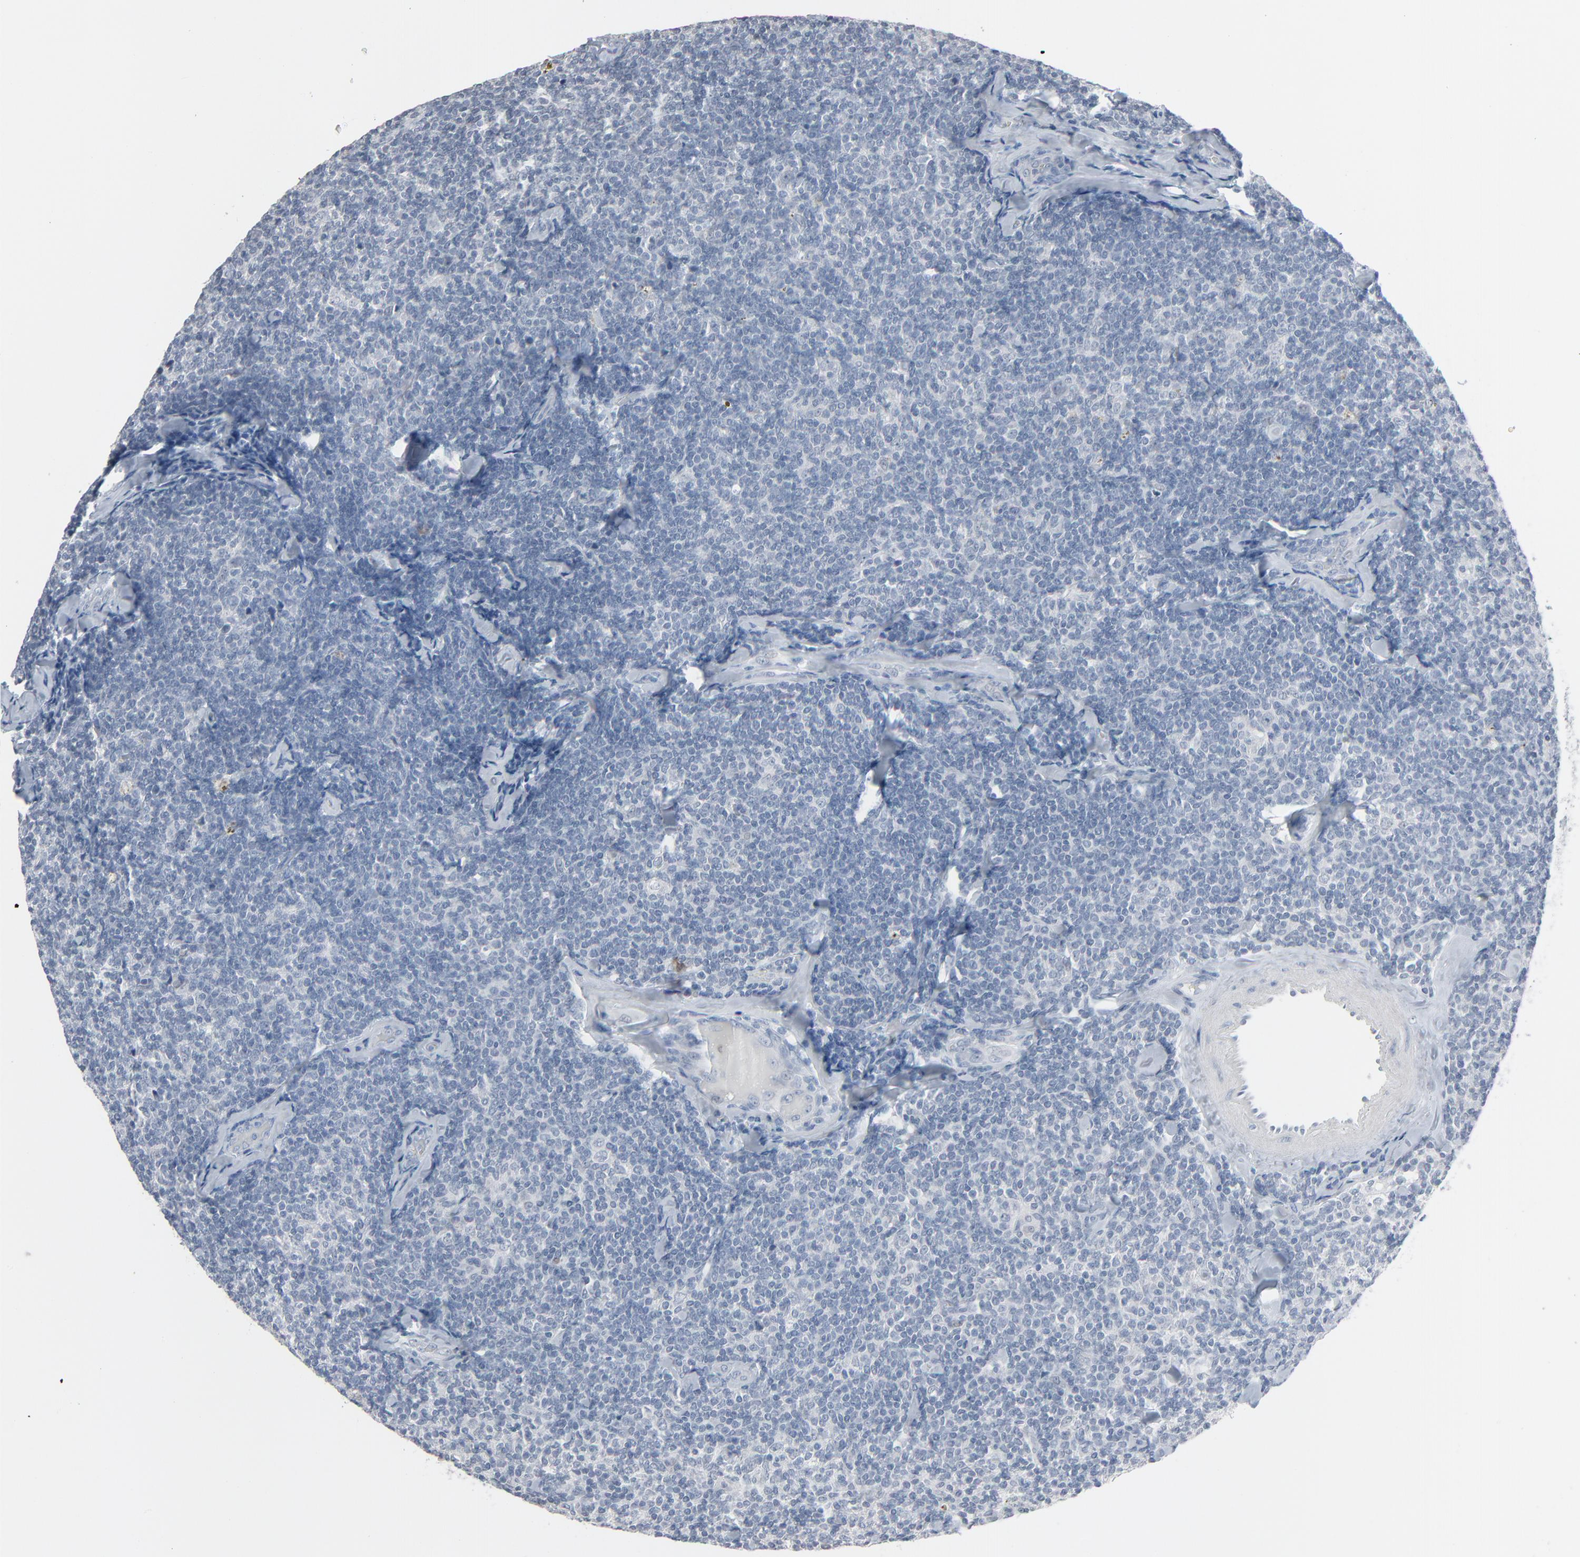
{"staining": {"intensity": "negative", "quantity": "none", "location": "none"}, "tissue": "lymphoma", "cell_type": "Tumor cells", "image_type": "cancer", "snomed": [{"axis": "morphology", "description": "Malignant lymphoma, non-Hodgkin's type, Low grade"}, {"axis": "topography", "description": "Lymph node"}], "caption": "Photomicrograph shows no protein expression in tumor cells of malignant lymphoma, non-Hodgkin's type (low-grade) tissue. Brightfield microscopy of IHC stained with DAB (3,3'-diaminobenzidine) (brown) and hematoxylin (blue), captured at high magnification.", "gene": "SAGE1", "patient": {"sex": "female", "age": 56}}